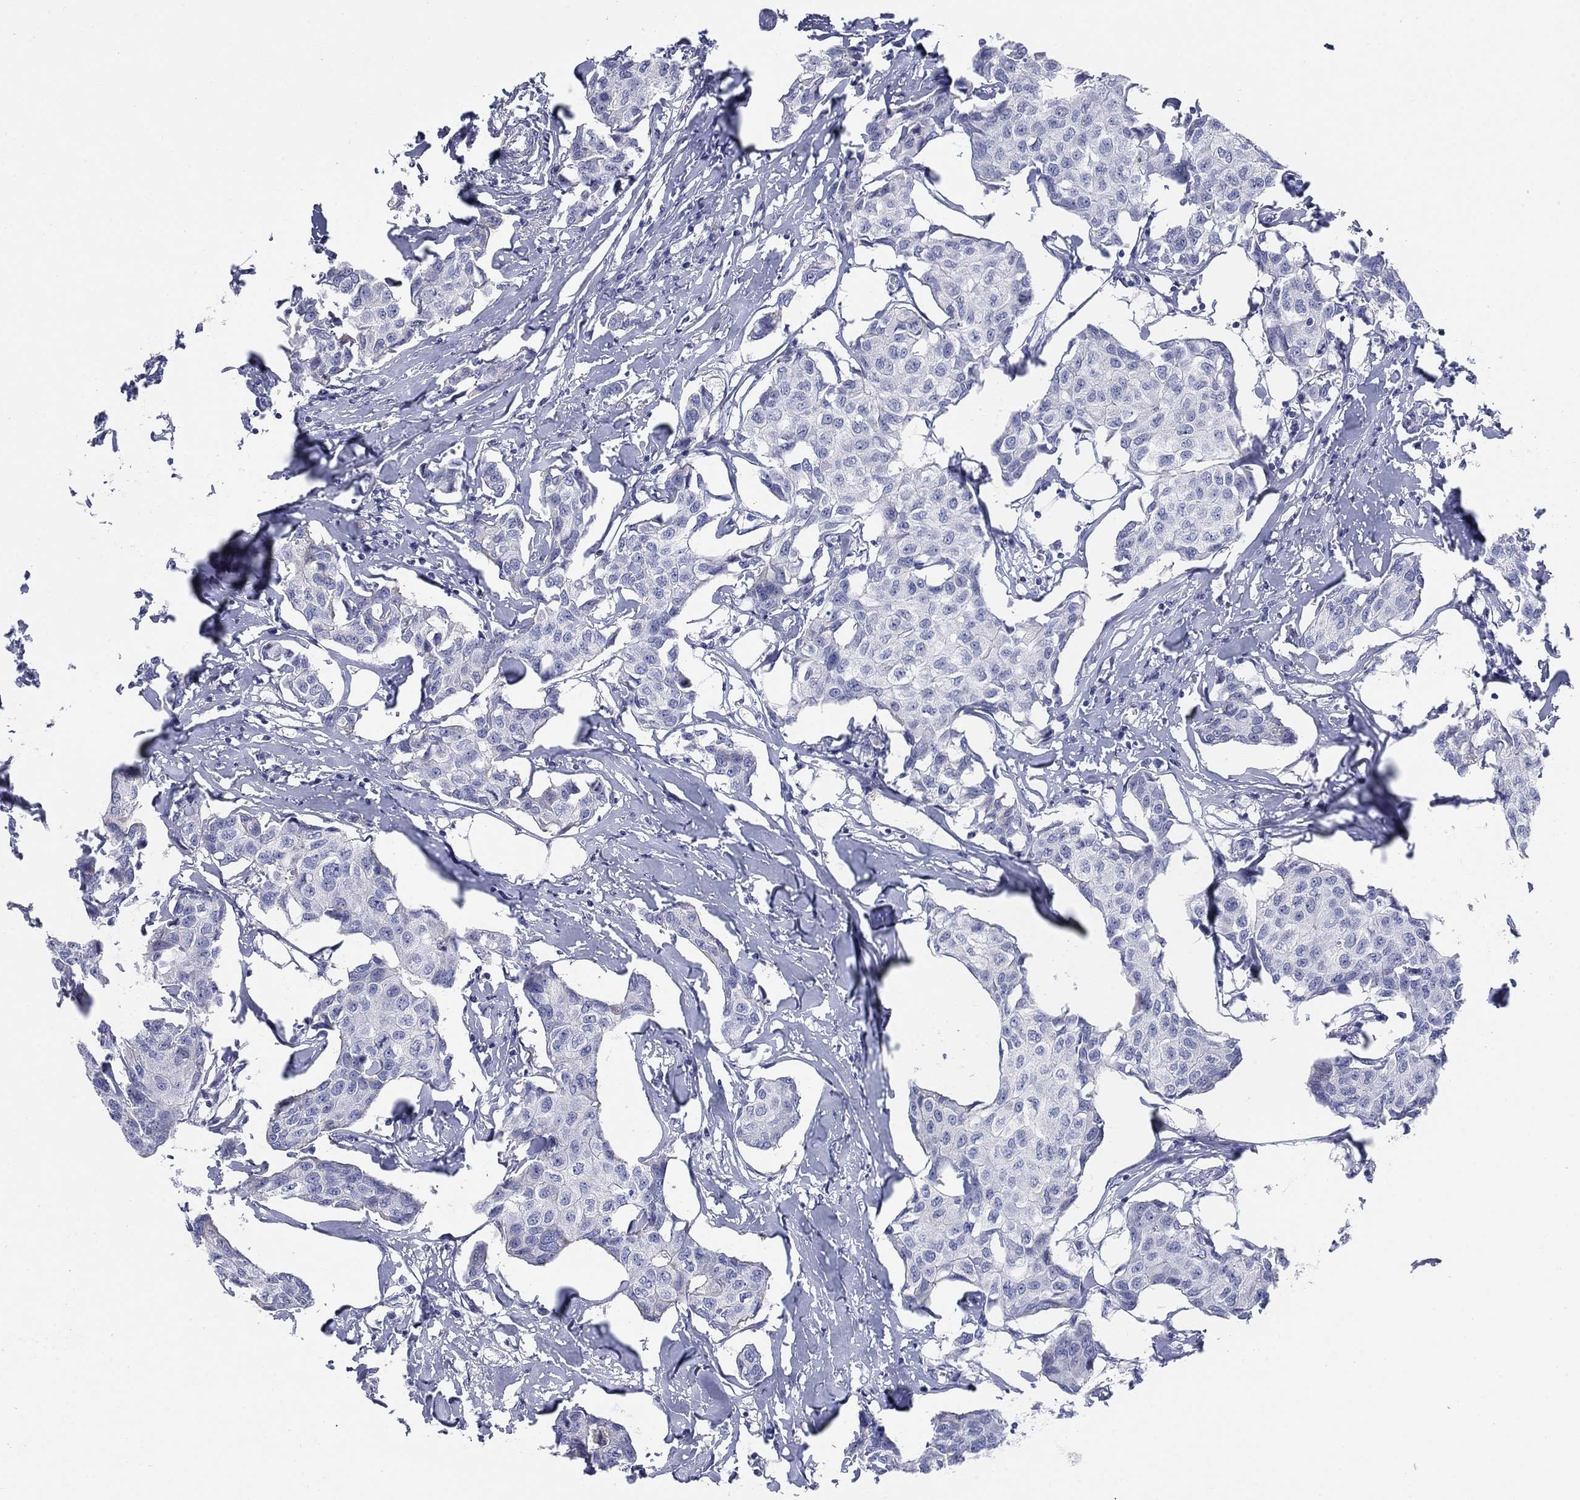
{"staining": {"intensity": "negative", "quantity": "none", "location": "none"}, "tissue": "breast cancer", "cell_type": "Tumor cells", "image_type": "cancer", "snomed": [{"axis": "morphology", "description": "Duct carcinoma"}, {"axis": "topography", "description": "Breast"}], "caption": "Immunohistochemical staining of human breast cancer exhibits no significant staining in tumor cells.", "gene": "HEATR4", "patient": {"sex": "female", "age": 80}}